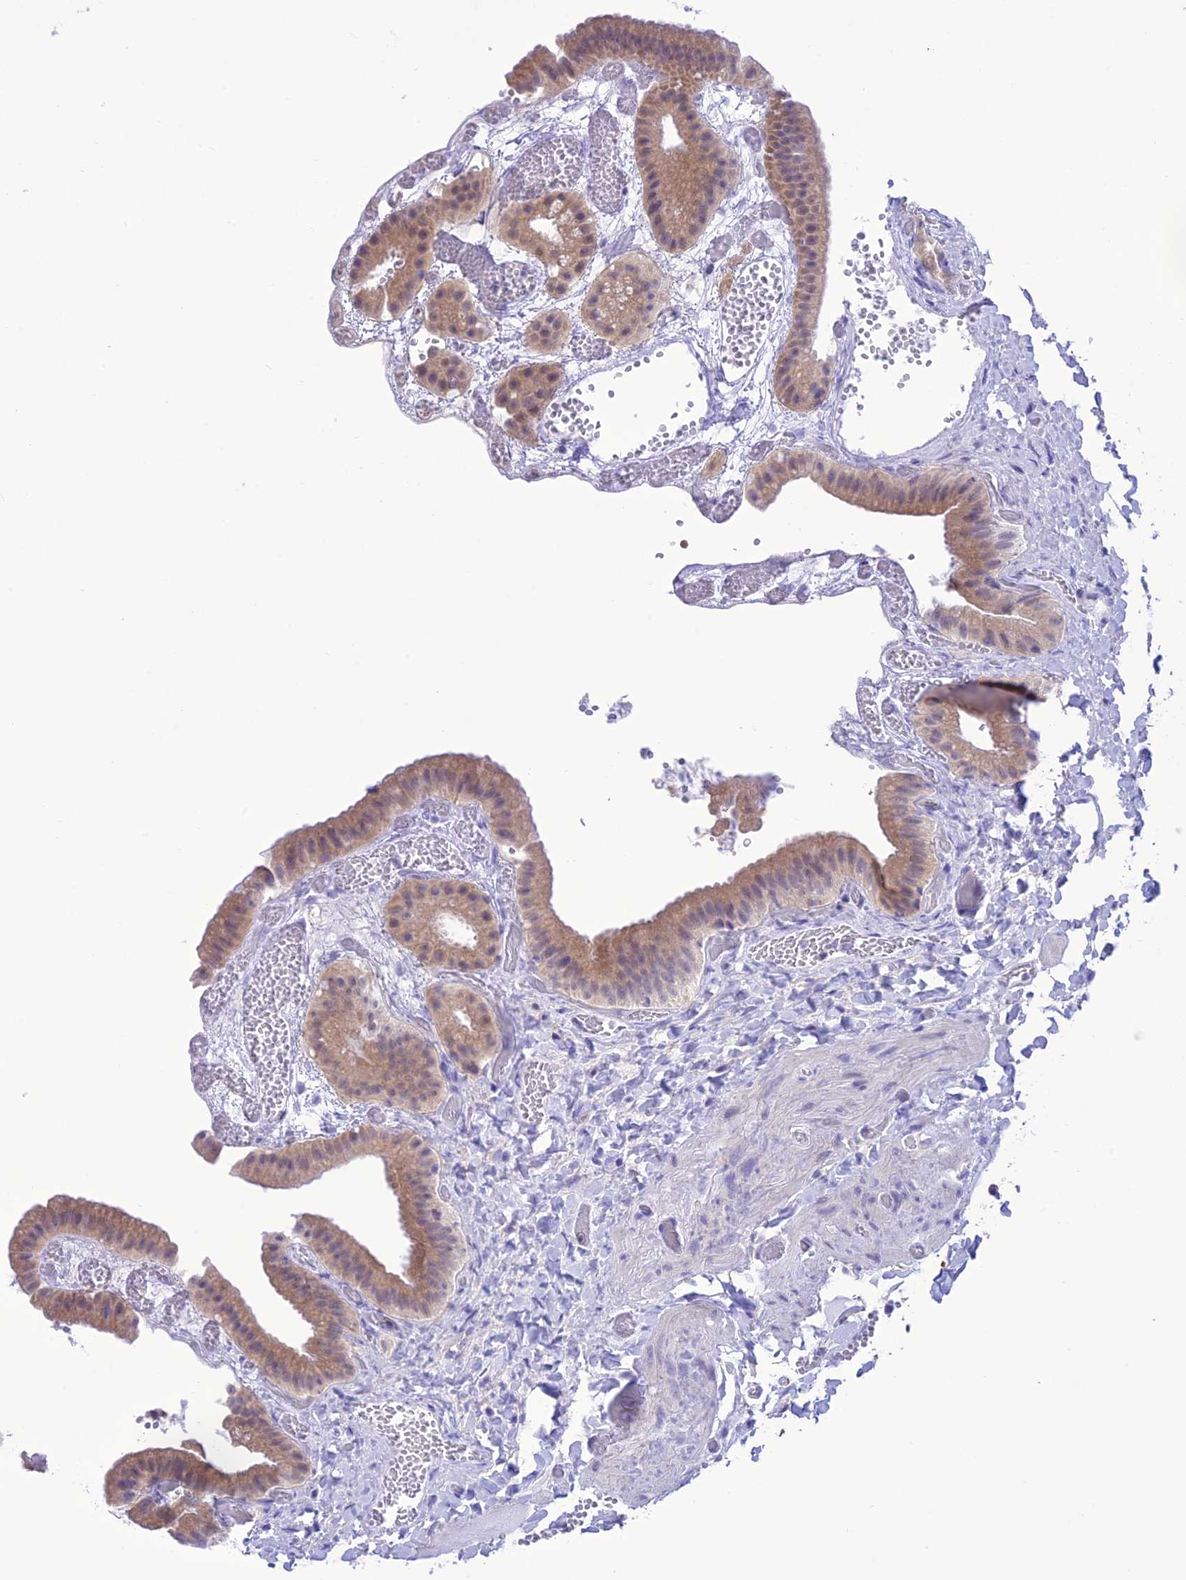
{"staining": {"intensity": "moderate", "quantity": "25%-75%", "location": "cytoplasmic/membranous"}, "tissue": "gallbladder", "cell_type": "Glandular cells", "image_type": "normal", "snomed": [{"axis": "morphology", "description": "Normal tissue, NOS"}, {"axis": "topography", "description": "Gallbladder"}], "caption": "Immunohistochemical staining of benign gallbladder demonstrates medium levels of moderate cytoplasmic/membranous staining in about 25%-75% of glandular cells. (DAB (3,3'-diaminobenzidine) = brown stain, brightfield microscopy at high magnification).", "gene": "RNF126", "patient": {"sex": "female", "age": 64}}